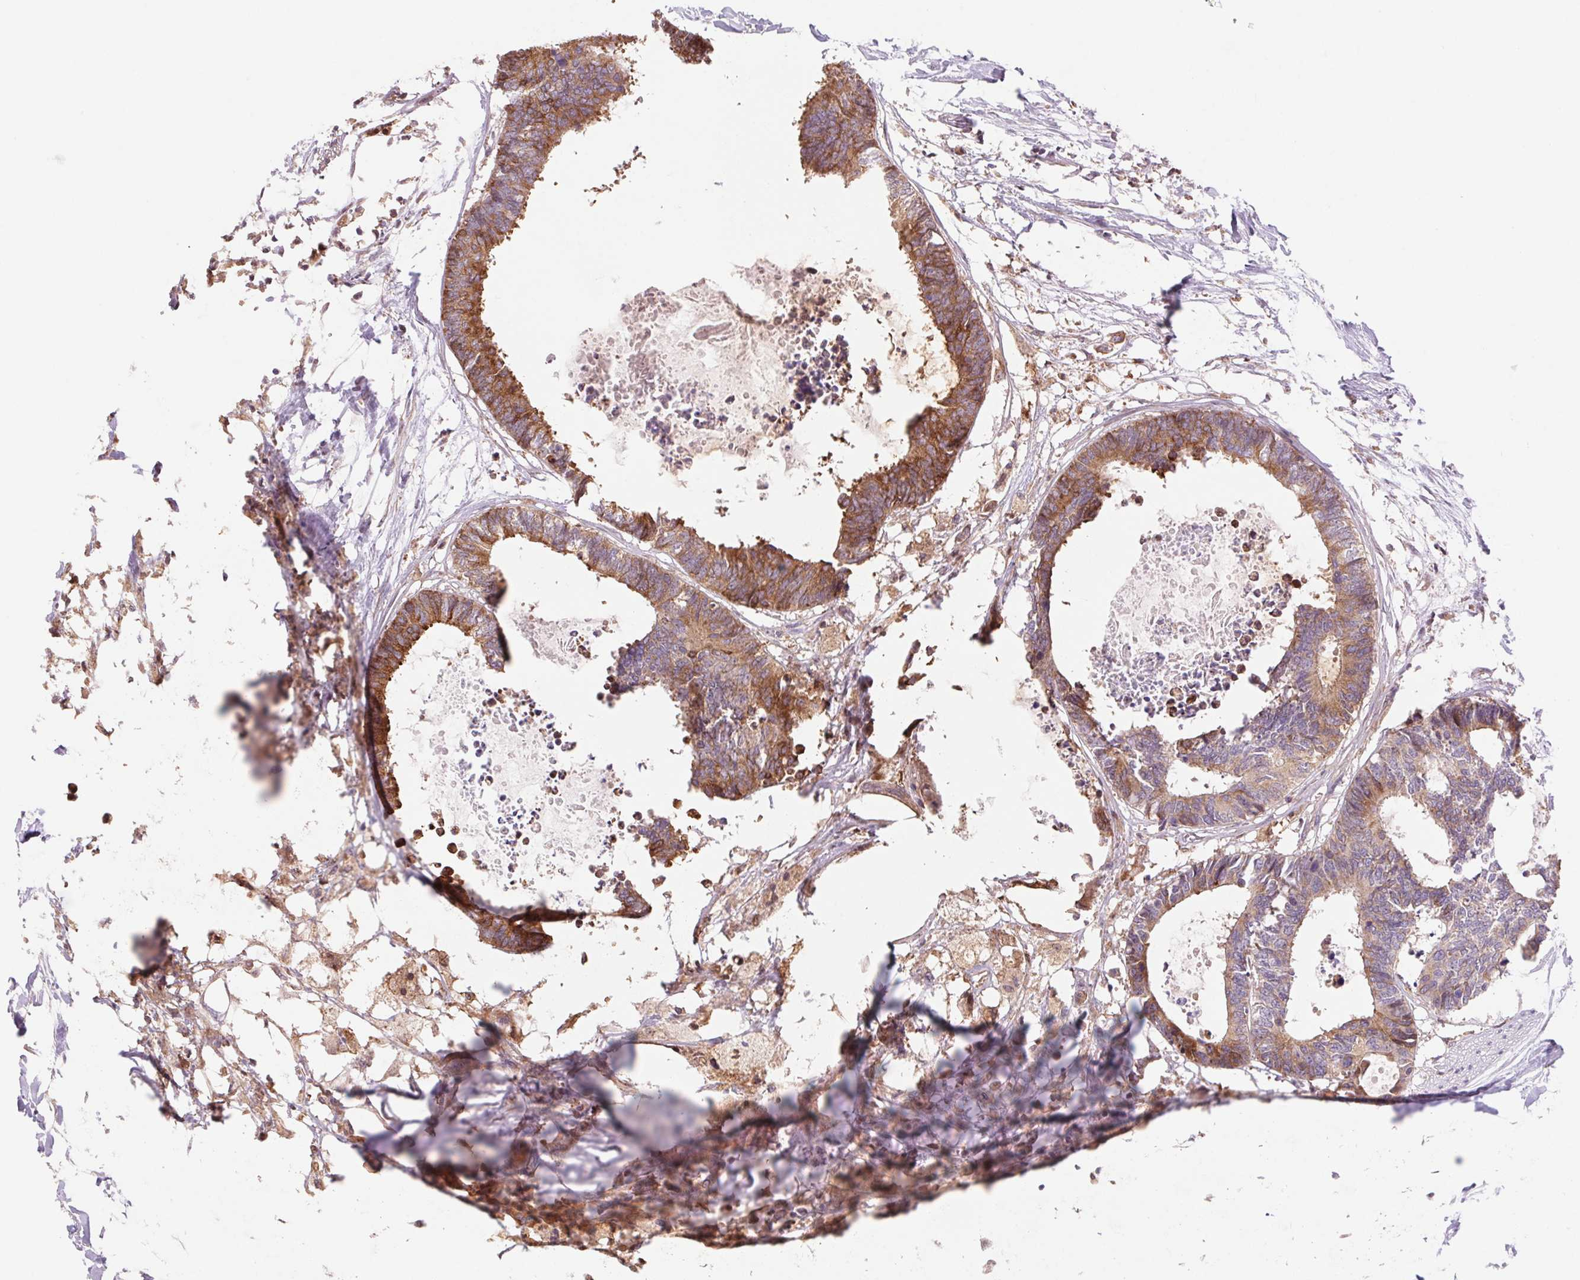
{"staining": {"intensity": "moderate", "quantity": ">75%", "location": "cytoplasmic/membranous"}, "tissue": "colorectal cancer", "cell_type": "Tumor cells", "image_type": "cancer", "snomed": [{"axis": "morphology", "description": "Adenocarcinoma, NOS"}, {"axis": "topography", "description": "Colon"}, {"axis": "topography", "description": "Rectum"}], "caption": "Immunohistochemical staining of human colorectal cancer shows moderate cytoplasmic/membranous protein staining in approximately >75% of tumor cells.", "gene": "KLHL20", "patient": {"sex": "male", "age": 57}}